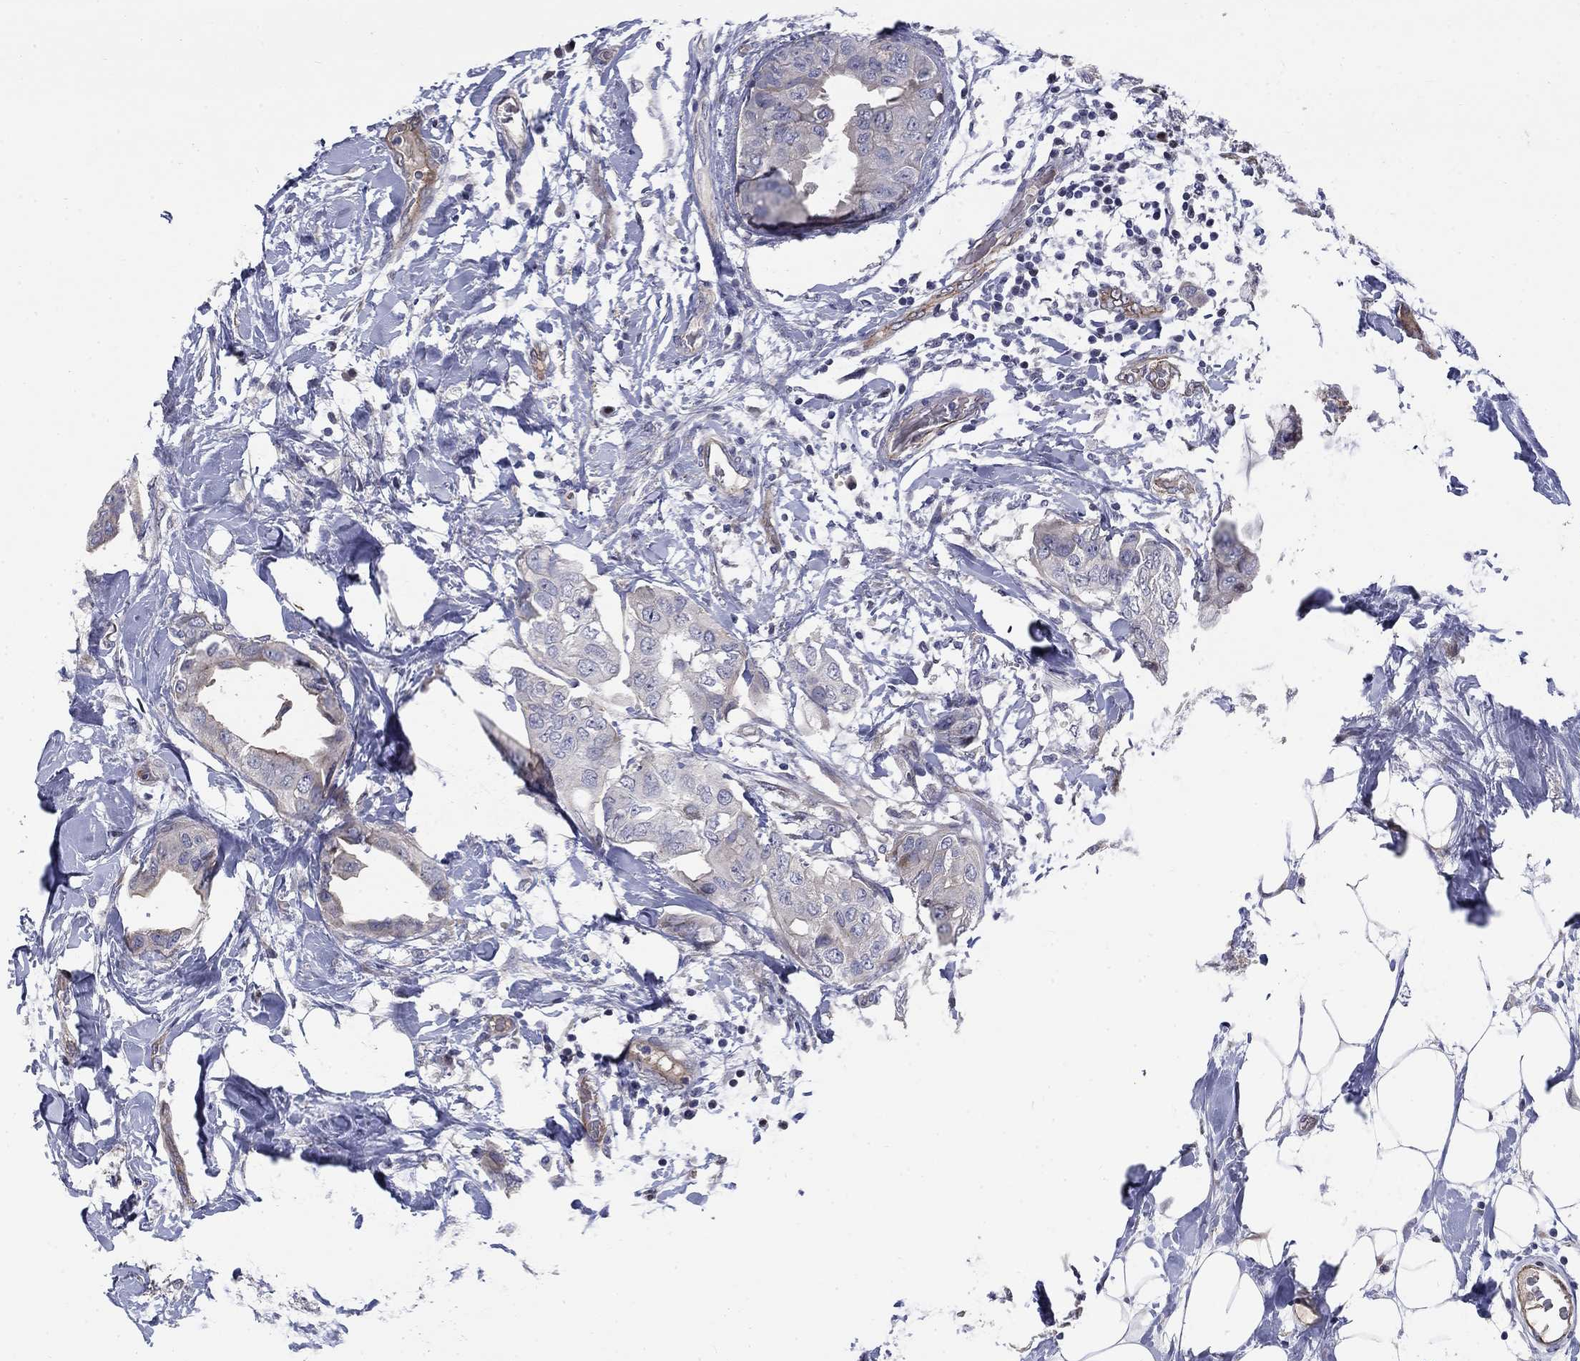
{"staining": {"intensity": "negative", "quantity": "none", "location": "none"}, "tissue": "breast cancer", "cell_type": "Tumor cells", "image_type": "cancer", "snomed": [{"axis": "morphology", "description": "Normal tissue, NOS"}, {"axis": "morphology", "description": "Duct carcinoma"}, {"axis": "topography", "description": "Breast"}], "caption": "Human breast cancer stained for a protein using IHC demonstrates no expression in tumor cells.", "gene": "SLC1A1", "patient": {"sex": "female", "age": 40}}